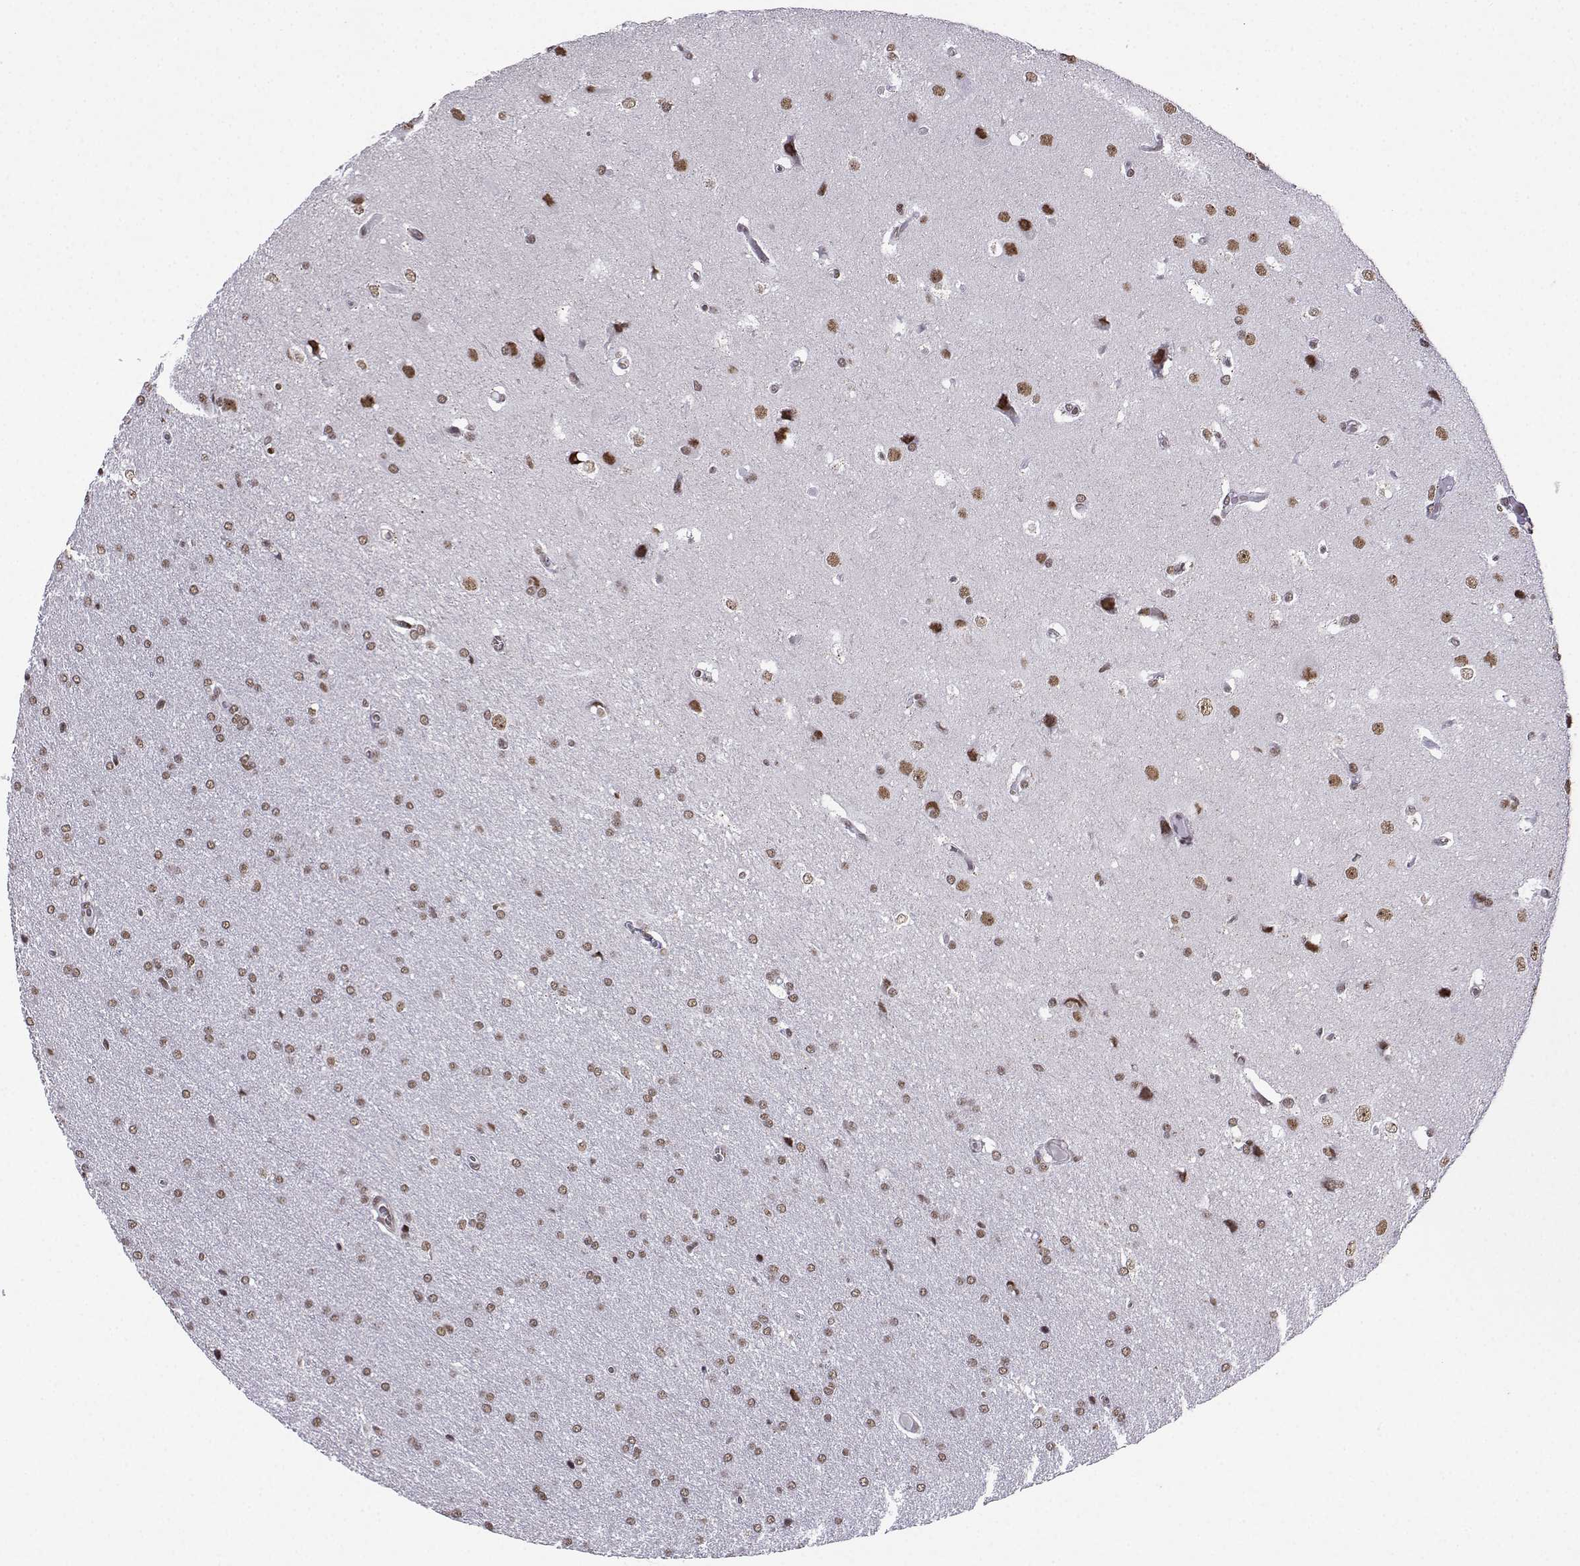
{"staining": {"intensity": "moderate", "quantity": ">75%", "location": "nuclear"}, "tissue": "glioma", "cell_type": "Tumor cells", "image_type": "cancer", "snomed": [{"axis": "morphology", "description": "Glioma, malignant, Low grade"}, {"axis": "topography", "description": "Brain"}], "caption": "The histopathology image reveals a brown stain indicating the presence of a protein in the nuclear of tumor cells in malignant low-grade glioma.", "gene": "CCNK", "patient": {"sex": "female", "age": 32}}